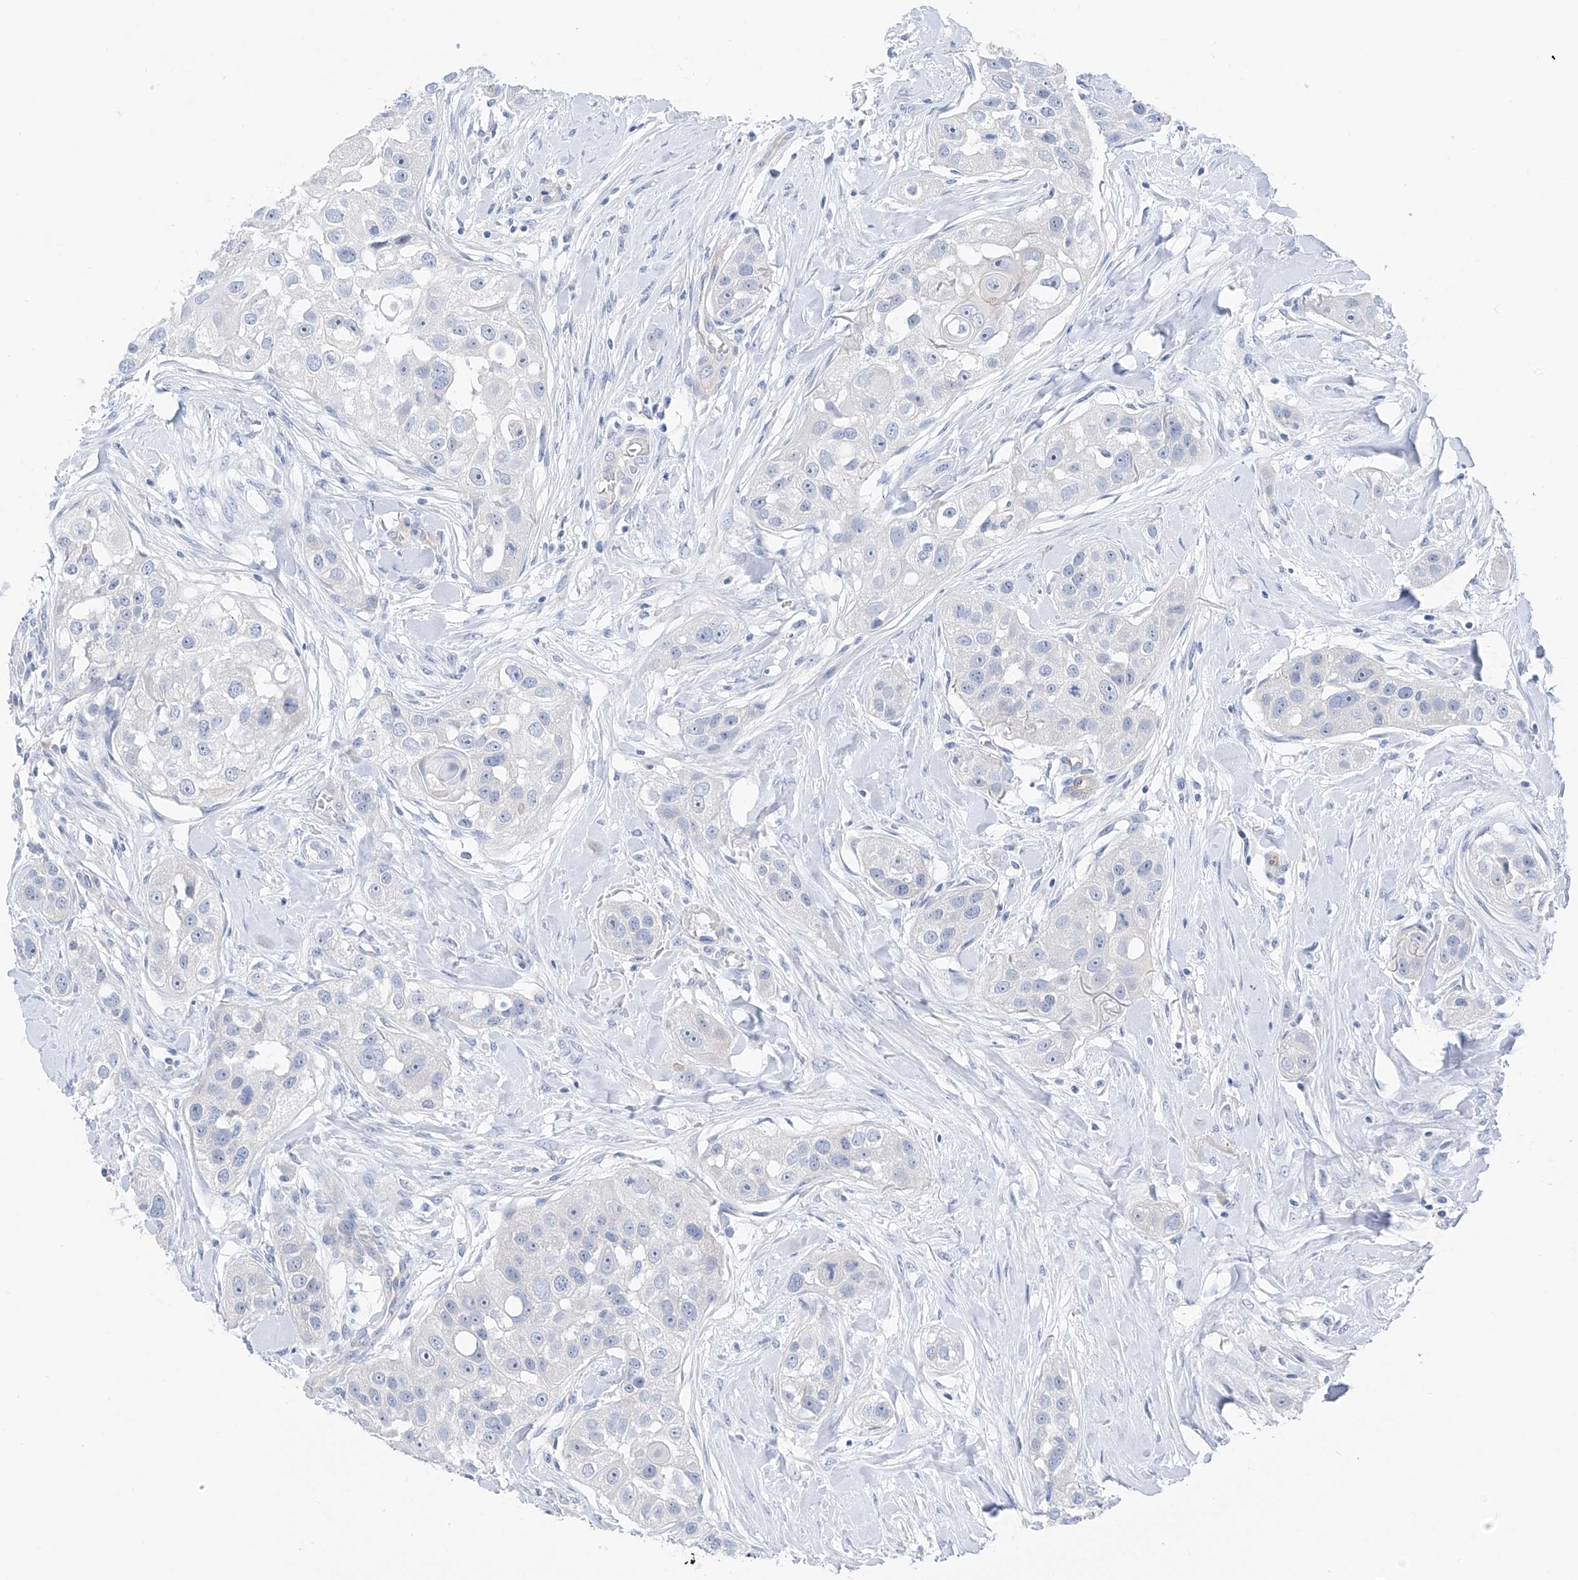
{"staining": {"intensity": "negative", "quantity": "none", "location": "none"}, "tissue": "head and neck cancer", "cell_type": "Tumor cells", "image_type": "cancer", "snomed": [{"axis": "morphology", "description": "Normal tissue, NOS"}, {"axis": "morphology", "description": "Squamous cell carcinoma, NOS"}, {"axis": "topography", "description": "Skeletal muscle"}, {"axis": "topography", "description": "Head-Neck"}], "caption": "This photomicrograph is of head and neck squamous cell carcinoma stained with immunohistochemistry to label a protein in brown with the nuclei are counter-stained blue. There is no positivity in tumor cells.", "gene": "PIK3C2B", "patient": {"sex": "male", "age": 51}}